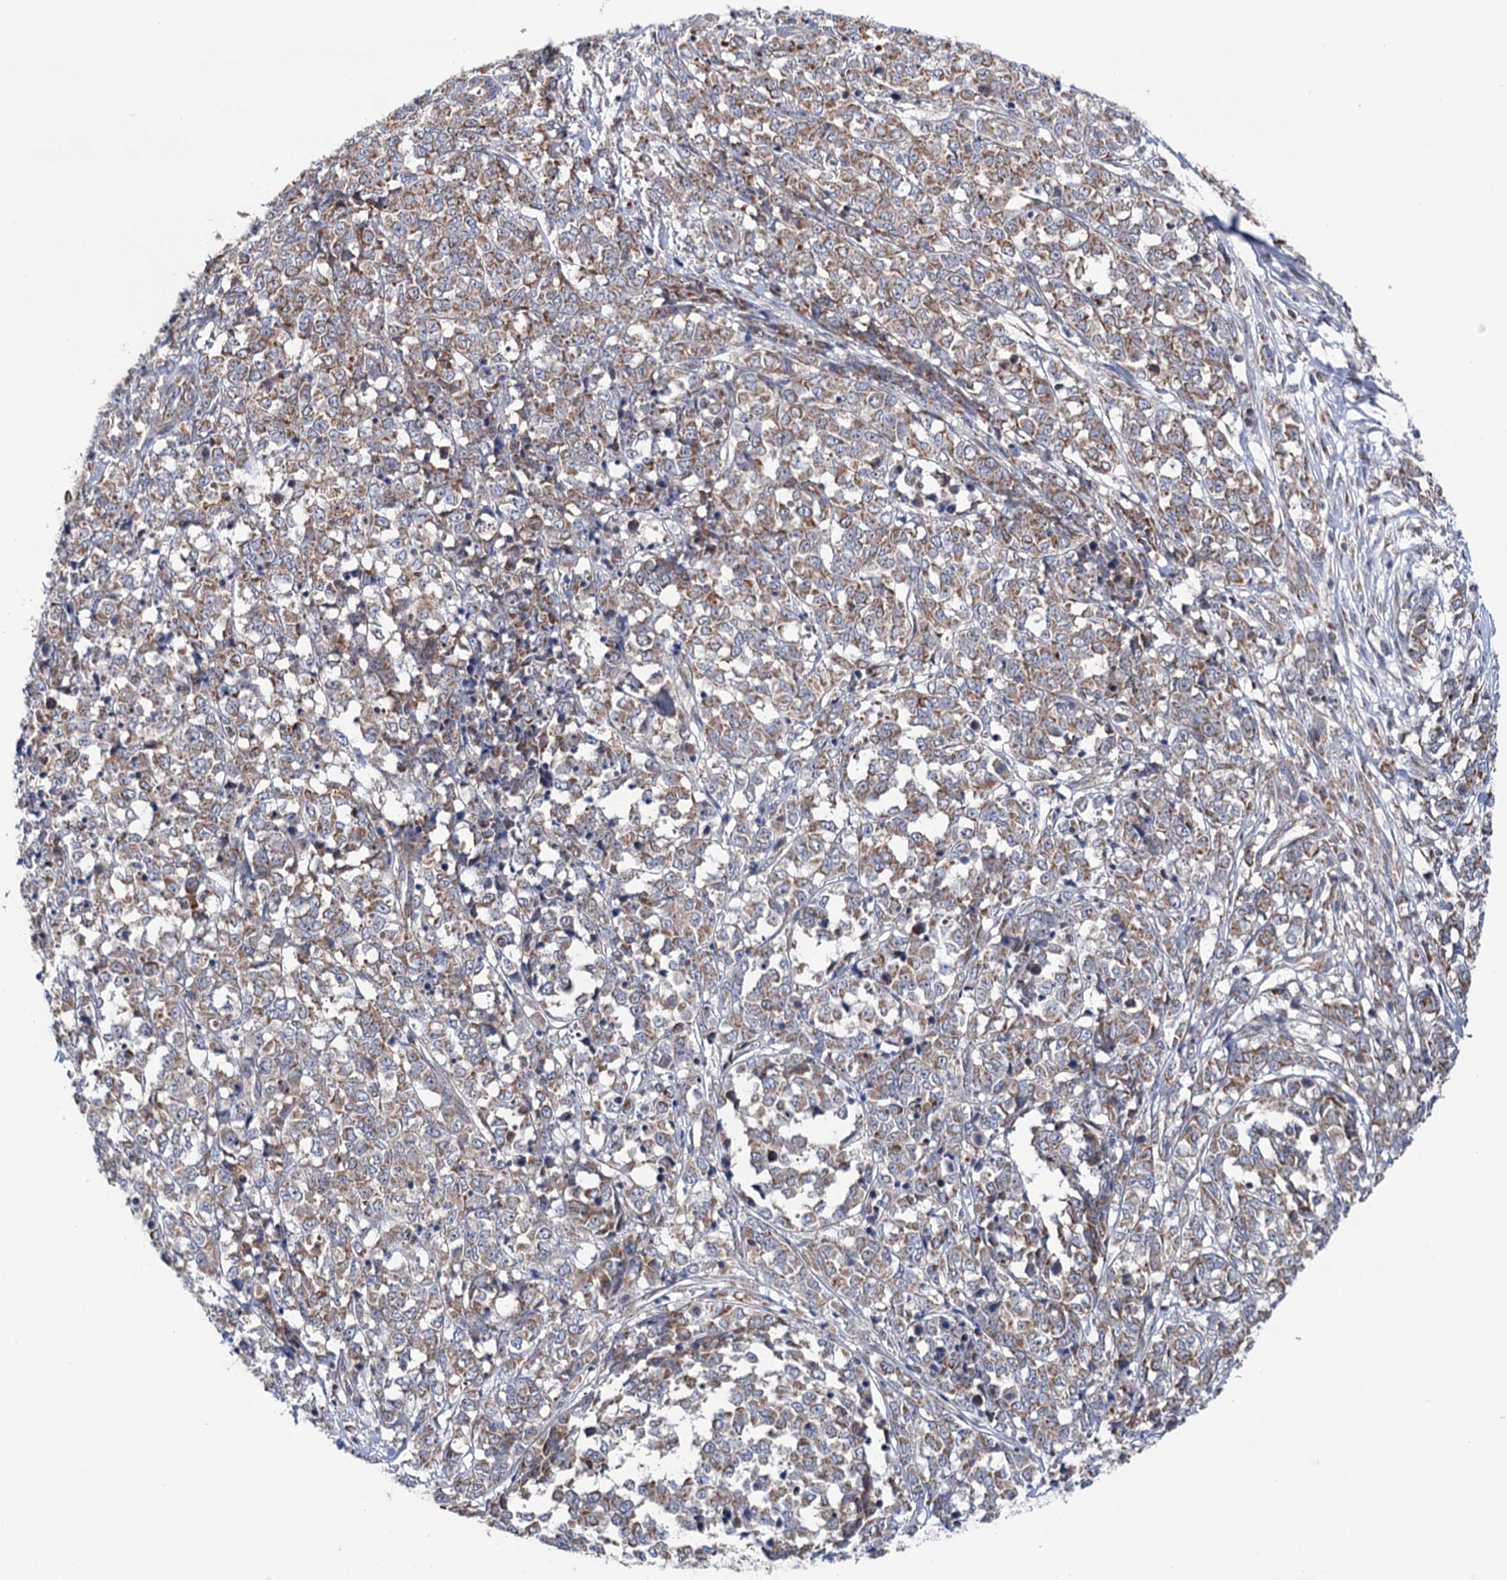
{"staining": {"intensity": "moderate", "quantity": ">75%", "location": "cytoplasmic/membranous"}, "tissue": "melanoma", "cell_type": "Tumor cells", "image_type": "cancer", "snomed": [{"axis": "morphology", "description": "Malignant melanoma, NOS"}, {"axis": "topography", "description": "Skin"}], "caption": "Immunohistochemical staining of melanoma demonstrates medium levels of moderate cytoplasmic/membranous protein staining in about >75% of tumor cells. (DAB (3,3'-diaminobenzidine) = brown stain, brightfield microscopy at high magnification).", "gene": "SUCLA2", "patient": {"sex": "female", "age": 72}}